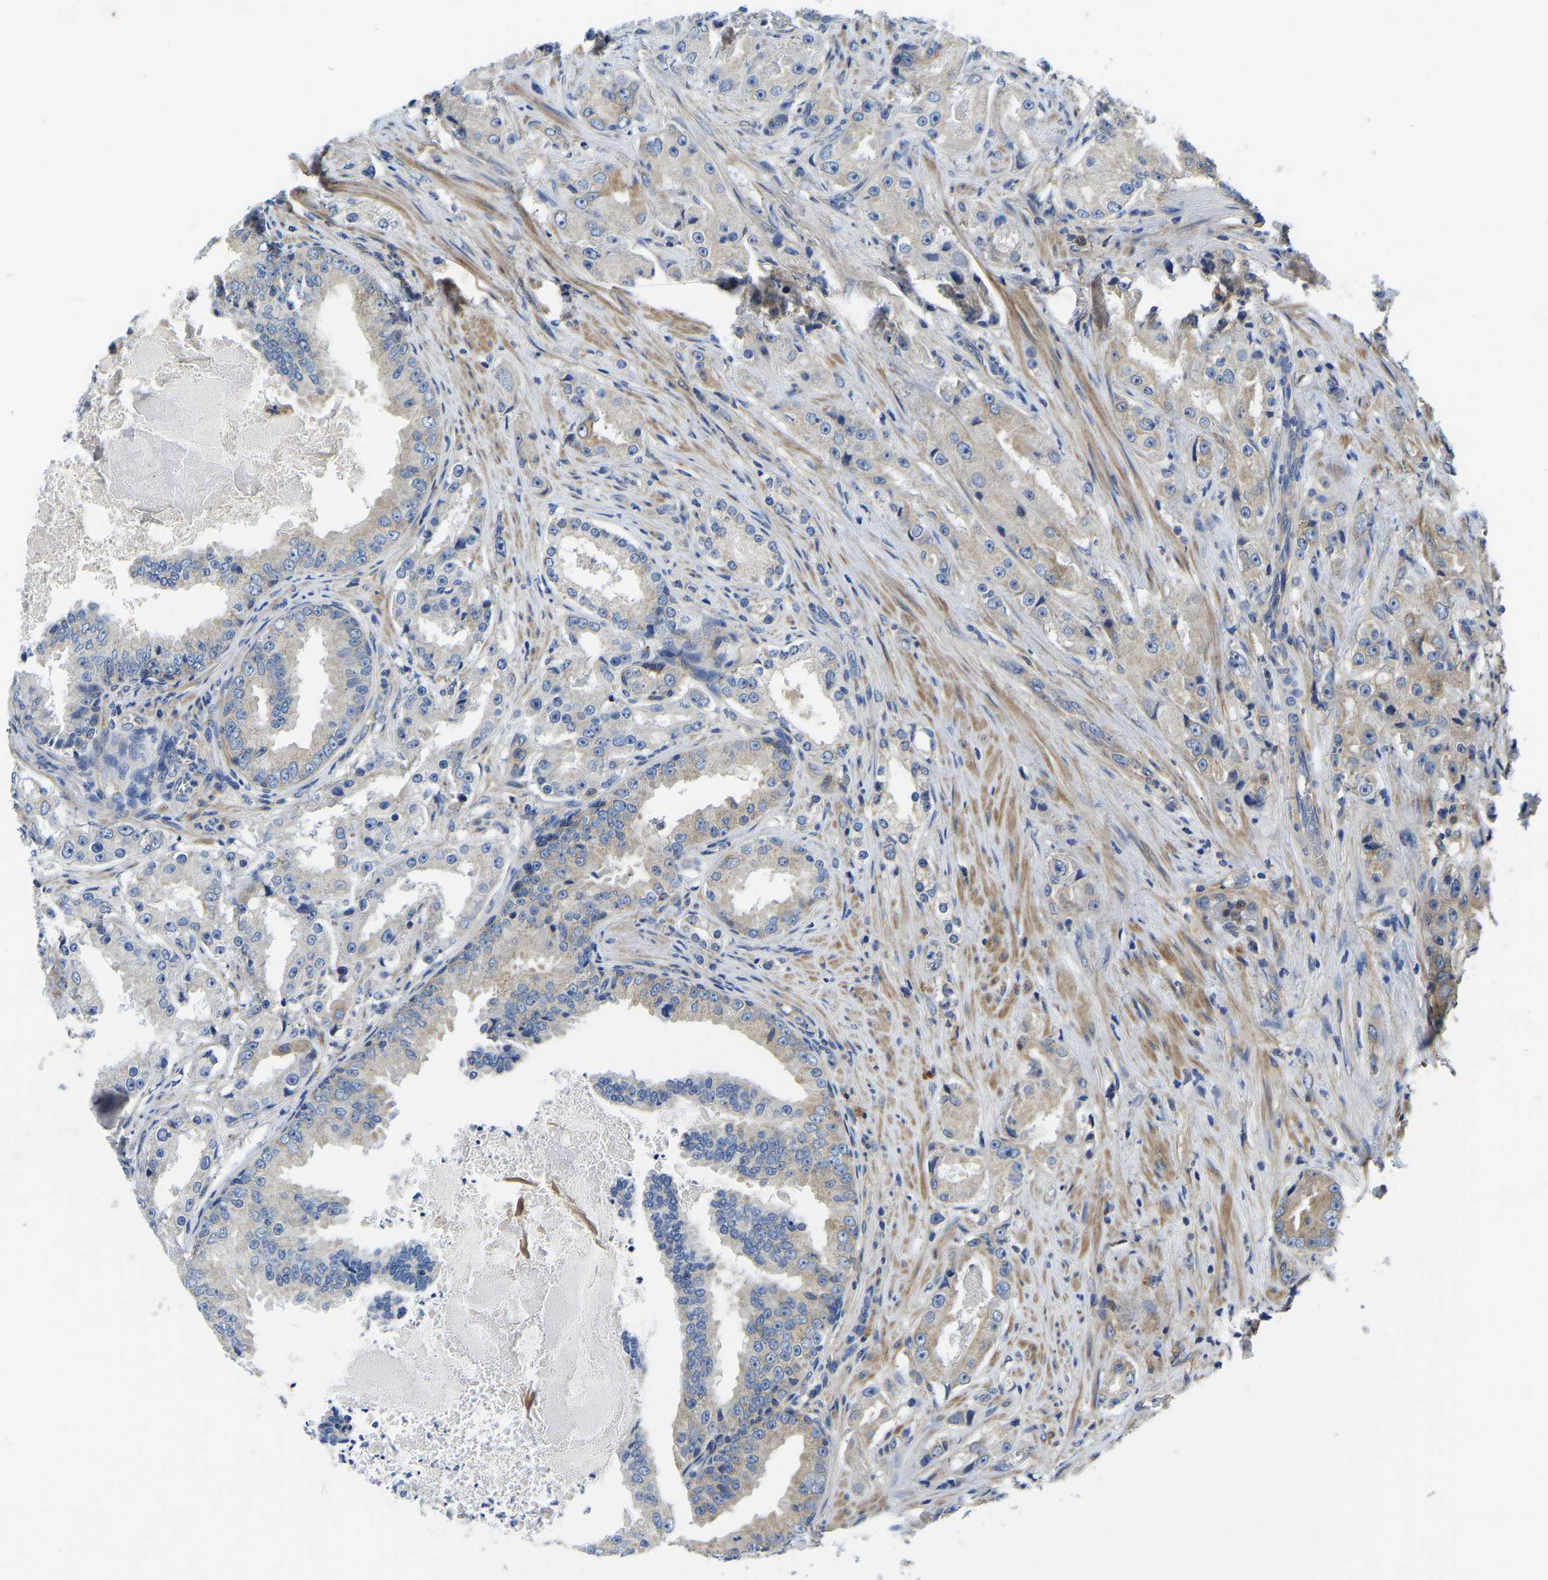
{"staining": {"intensity": "moderate", "quantity": "<25%", "location": "cytoplasmic/membranous"}, "tissue": "prostate cancer", "cell_type": "Tumor cells", "image_type": "cancer", "snomed": [{"axis": "morphology", "description": "Adenocarcinoma, High grade"}, {"axis": "topography", "description": "Prostate"}], "caption": "The immunohistochemical stain shows moderate cytoplasmic/membranous expression in tumor cells of prostate cancer tissue.", "gene": "STAT2", "patient": {"sex": "male", "age": 73}}